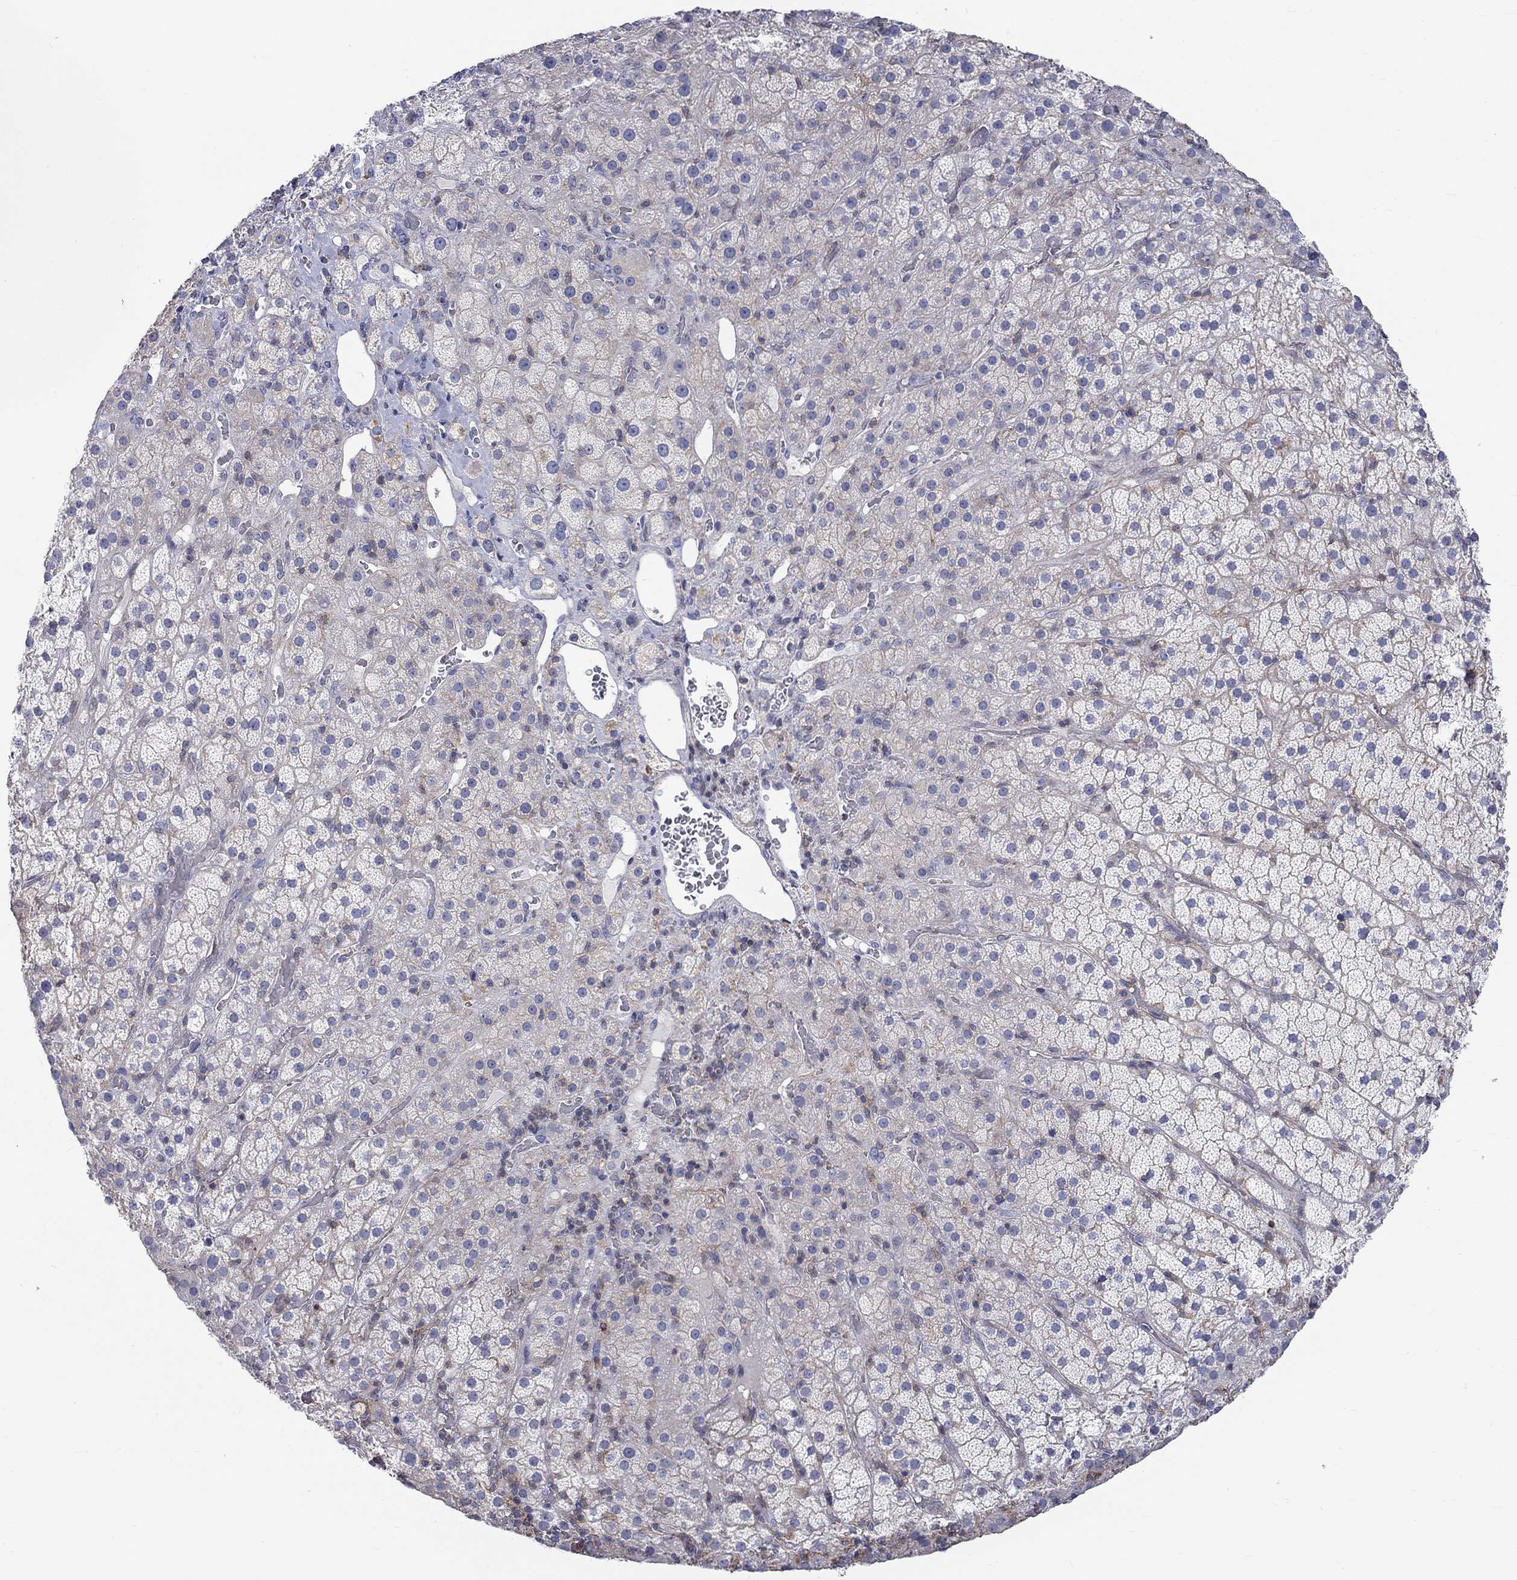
{"staining": {"intensity": "weak", "quantity": "<25%", "location": "cytoplasmic/membranous"}, "tissue": "adrenal gland", "cell_type": "Glandular cells", "image_type": "normal", "snomed": [{"axis": "morphology", "description": "Normal tissue, NOS"}, {"axis": "topography", "description": "Adrenal gland"}], "caption": "Glandular cells are negative for brown protein staining in unremarkable adrenal gland.", "gene": "PCDHGA10", "patient": {"sex": "male", "age": 57}}